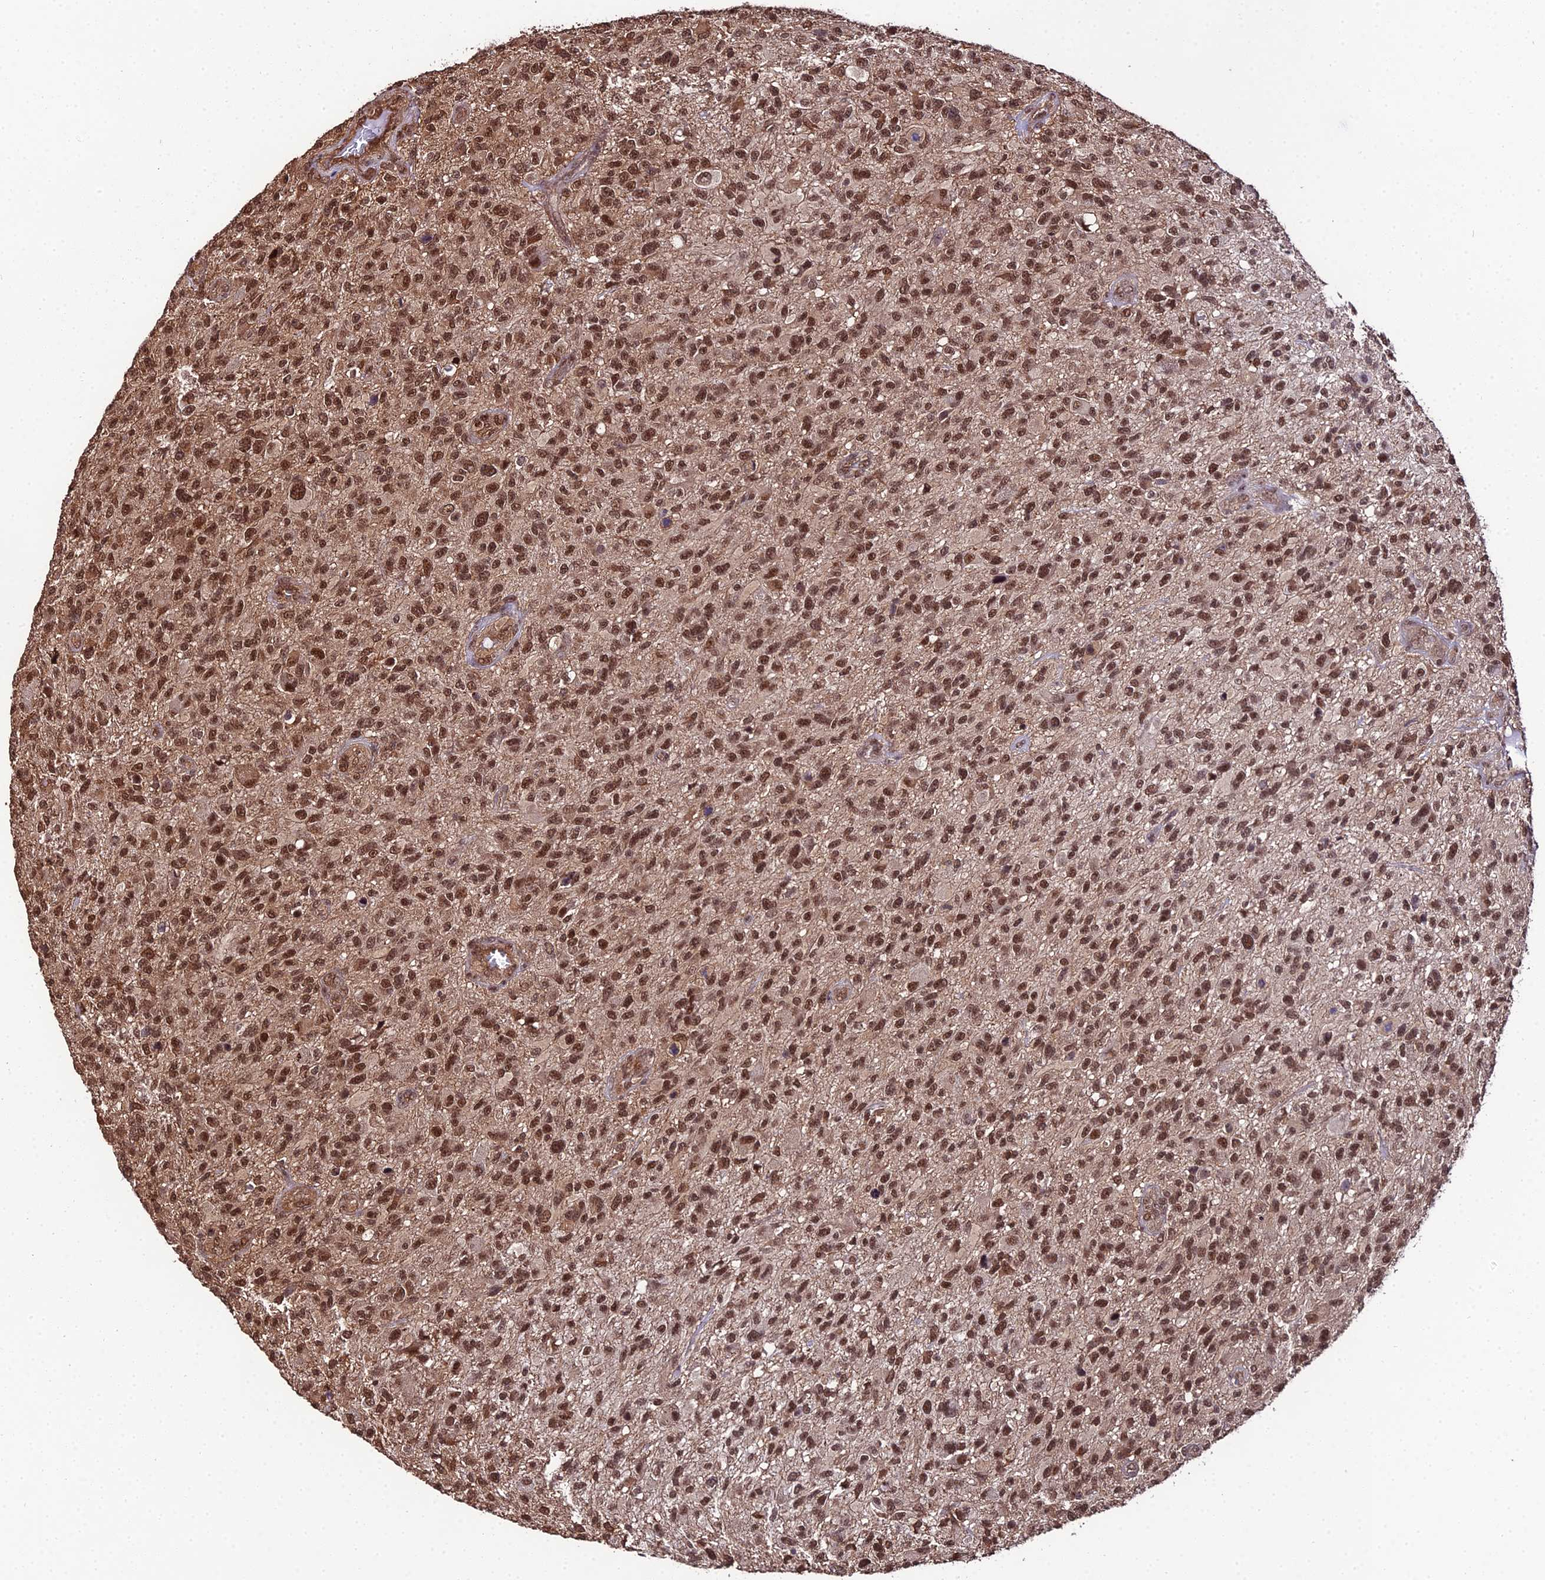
{"staining": {"intensity": "moderate", "quantity": ">75%", "location": "nuclear"}, "tissue": "glioma", "cell_type": "Tumor cells", "image_type": "cancer", "snomed": [{"axis": "morphology", "description": "Glioma, malignant, High grade"}, {"axis": "topography", "description": "Brain"}], "caption": "A high-resolution image shows immunohistochemistry staining of glioma, which reveals moderate nuclear expression in approximately >75% of tumor cells. Immunohistochemistry (ihc) stains the protein in brown and the nuclei are stained blue.", "gene": "PPP4C", "patient": {"sex": "male", "age": 47}}